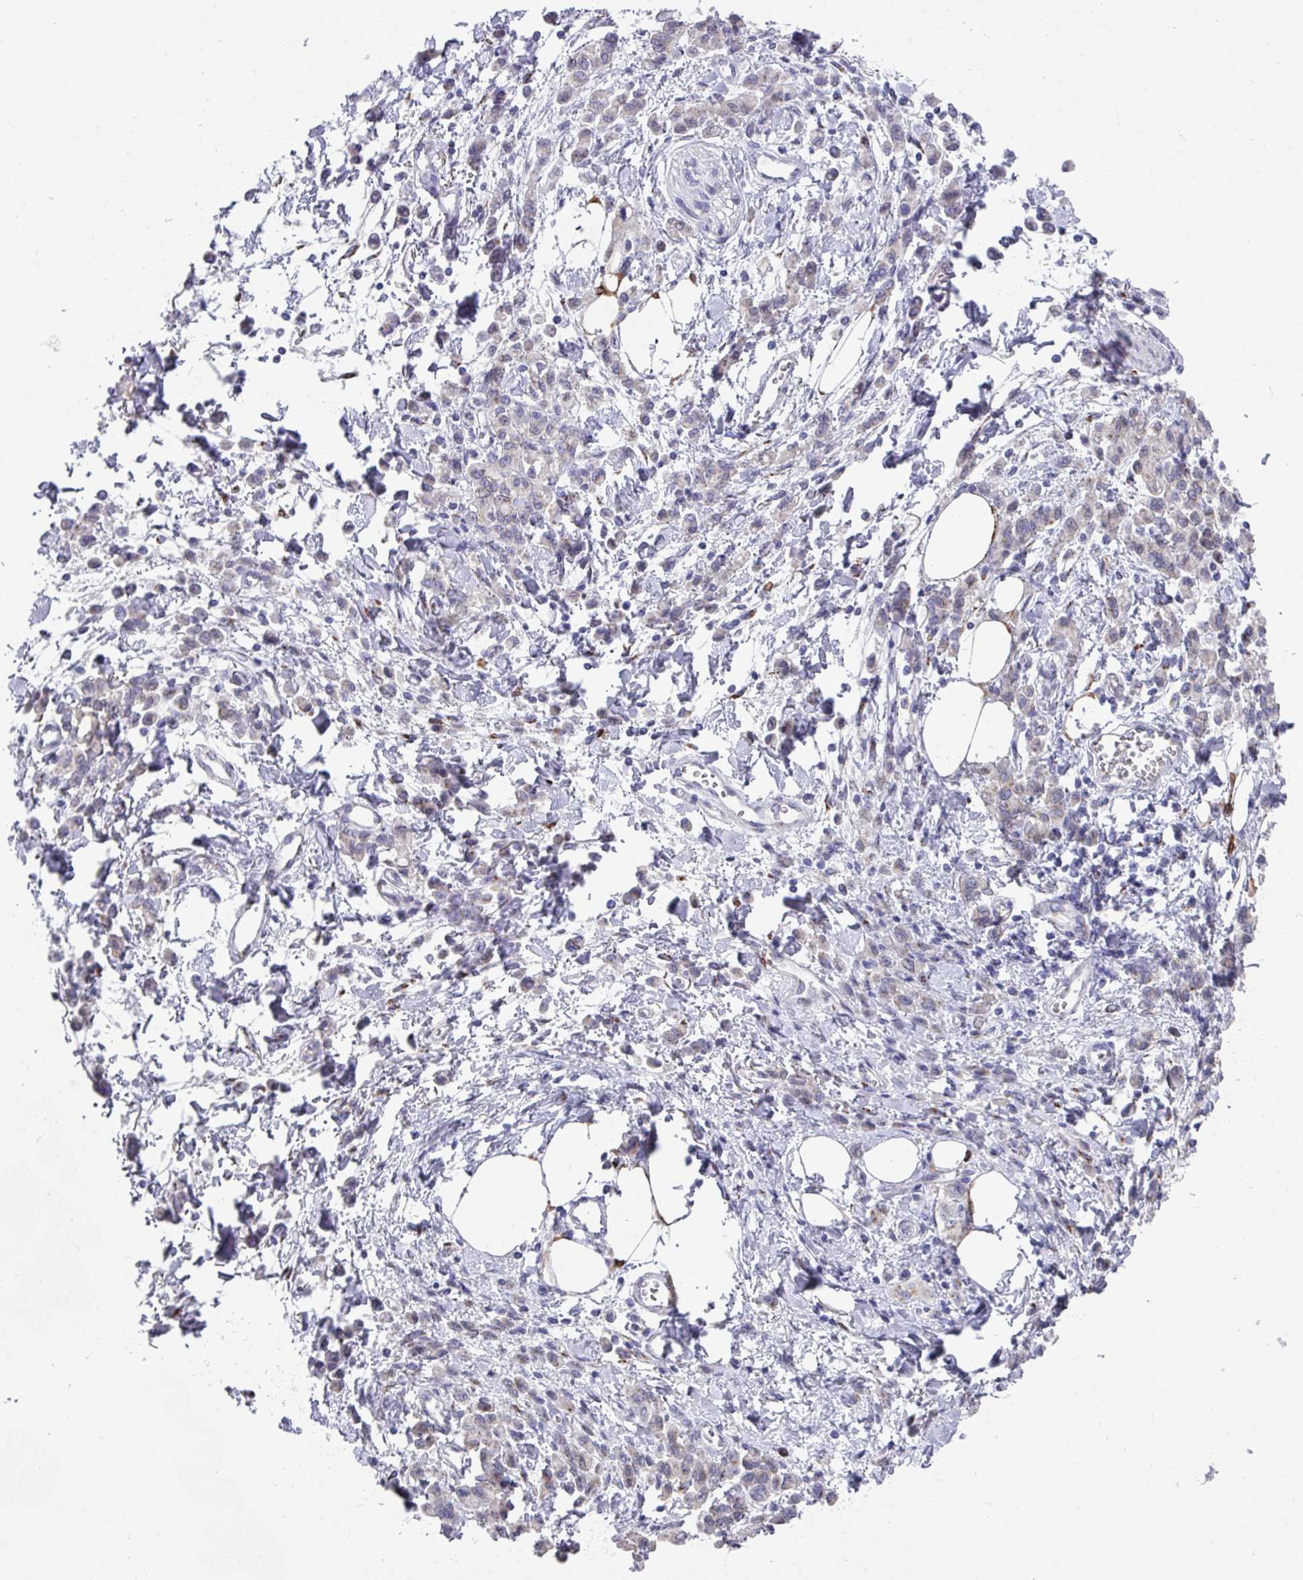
{"staining": {"intensity": "negative", "quantity": "none", "location": "none"}, "tissue": "stomach cancer", "cell_type": "Tumor cells", "image_type": "cancer", "snomed": [{"axis": "morphology", "description": "Adenocarcinoma, NOS"}, {"axis": "topography", "description": "Stomach"}], "caption": "Immunohistochemistry (IHC) image of neoplastic tissue: human adenocarcinoma (stomach) stained with DAB (3,3'-diaminobenzidine) displays no significant protein positivity in tumor cells.", "gene": "VKORC1L1", "patient": {"sex": "male", "age": 77}}